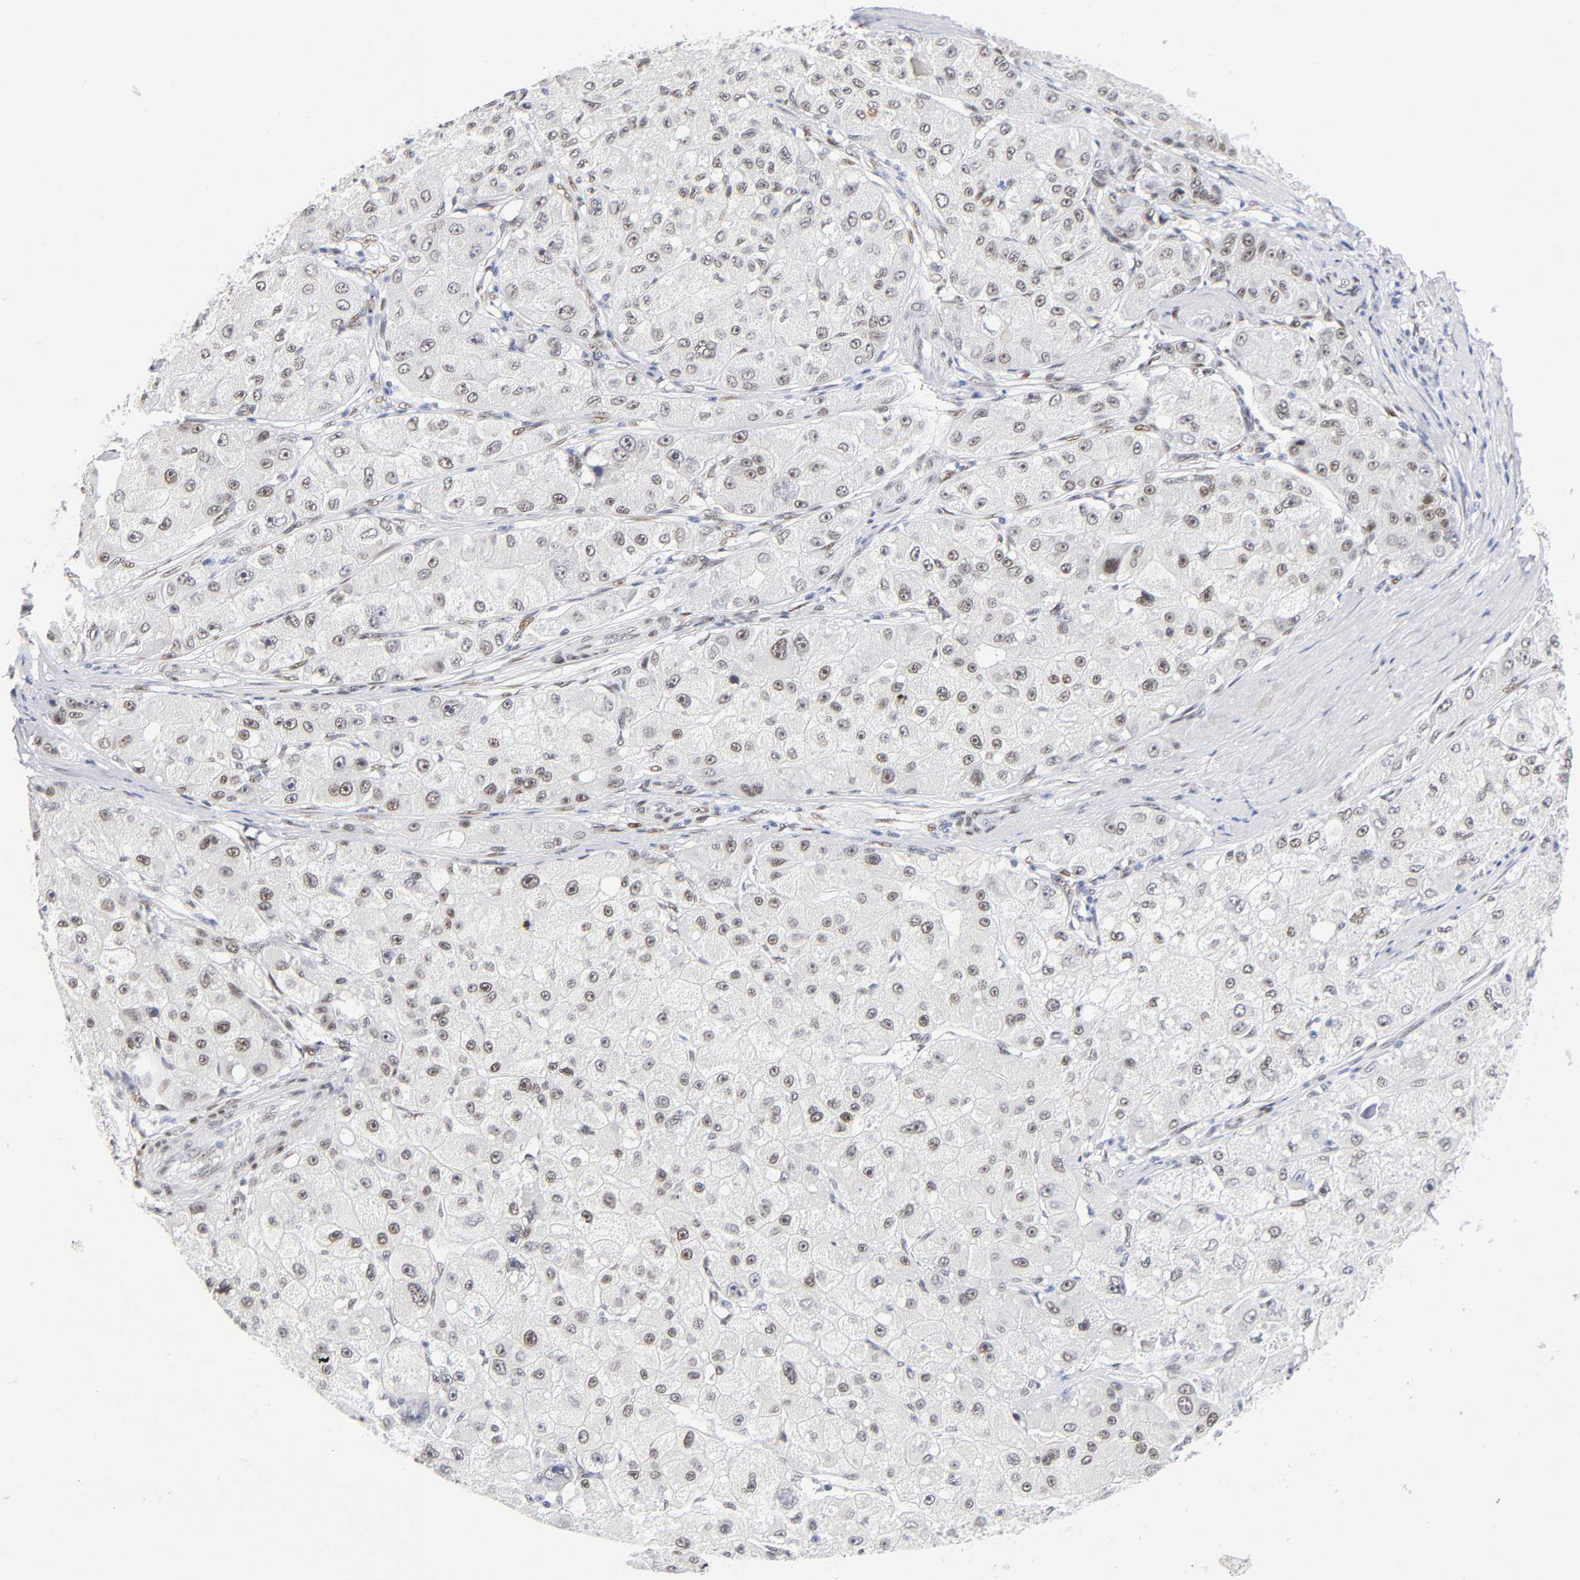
{"staining": {"intensity": "weak", "quantity": ">75%", "location": "nuclear"}, "tissue": "liver cancer", "cell_type": "Tumor cells", "image_type": "cancer", "snomed": [{"axis": "morphology", "description": "Carcinoma, Hepatocellular, NOS"}, {"axis": "topography", "description": "Liver"}], "caption": "Protein staining of liver cancer tissue displays weak nuclear positivity in approximately >75% of tumor cells.", "gene": "NFIC", "patient": {"sex": "male", "age": 80}}